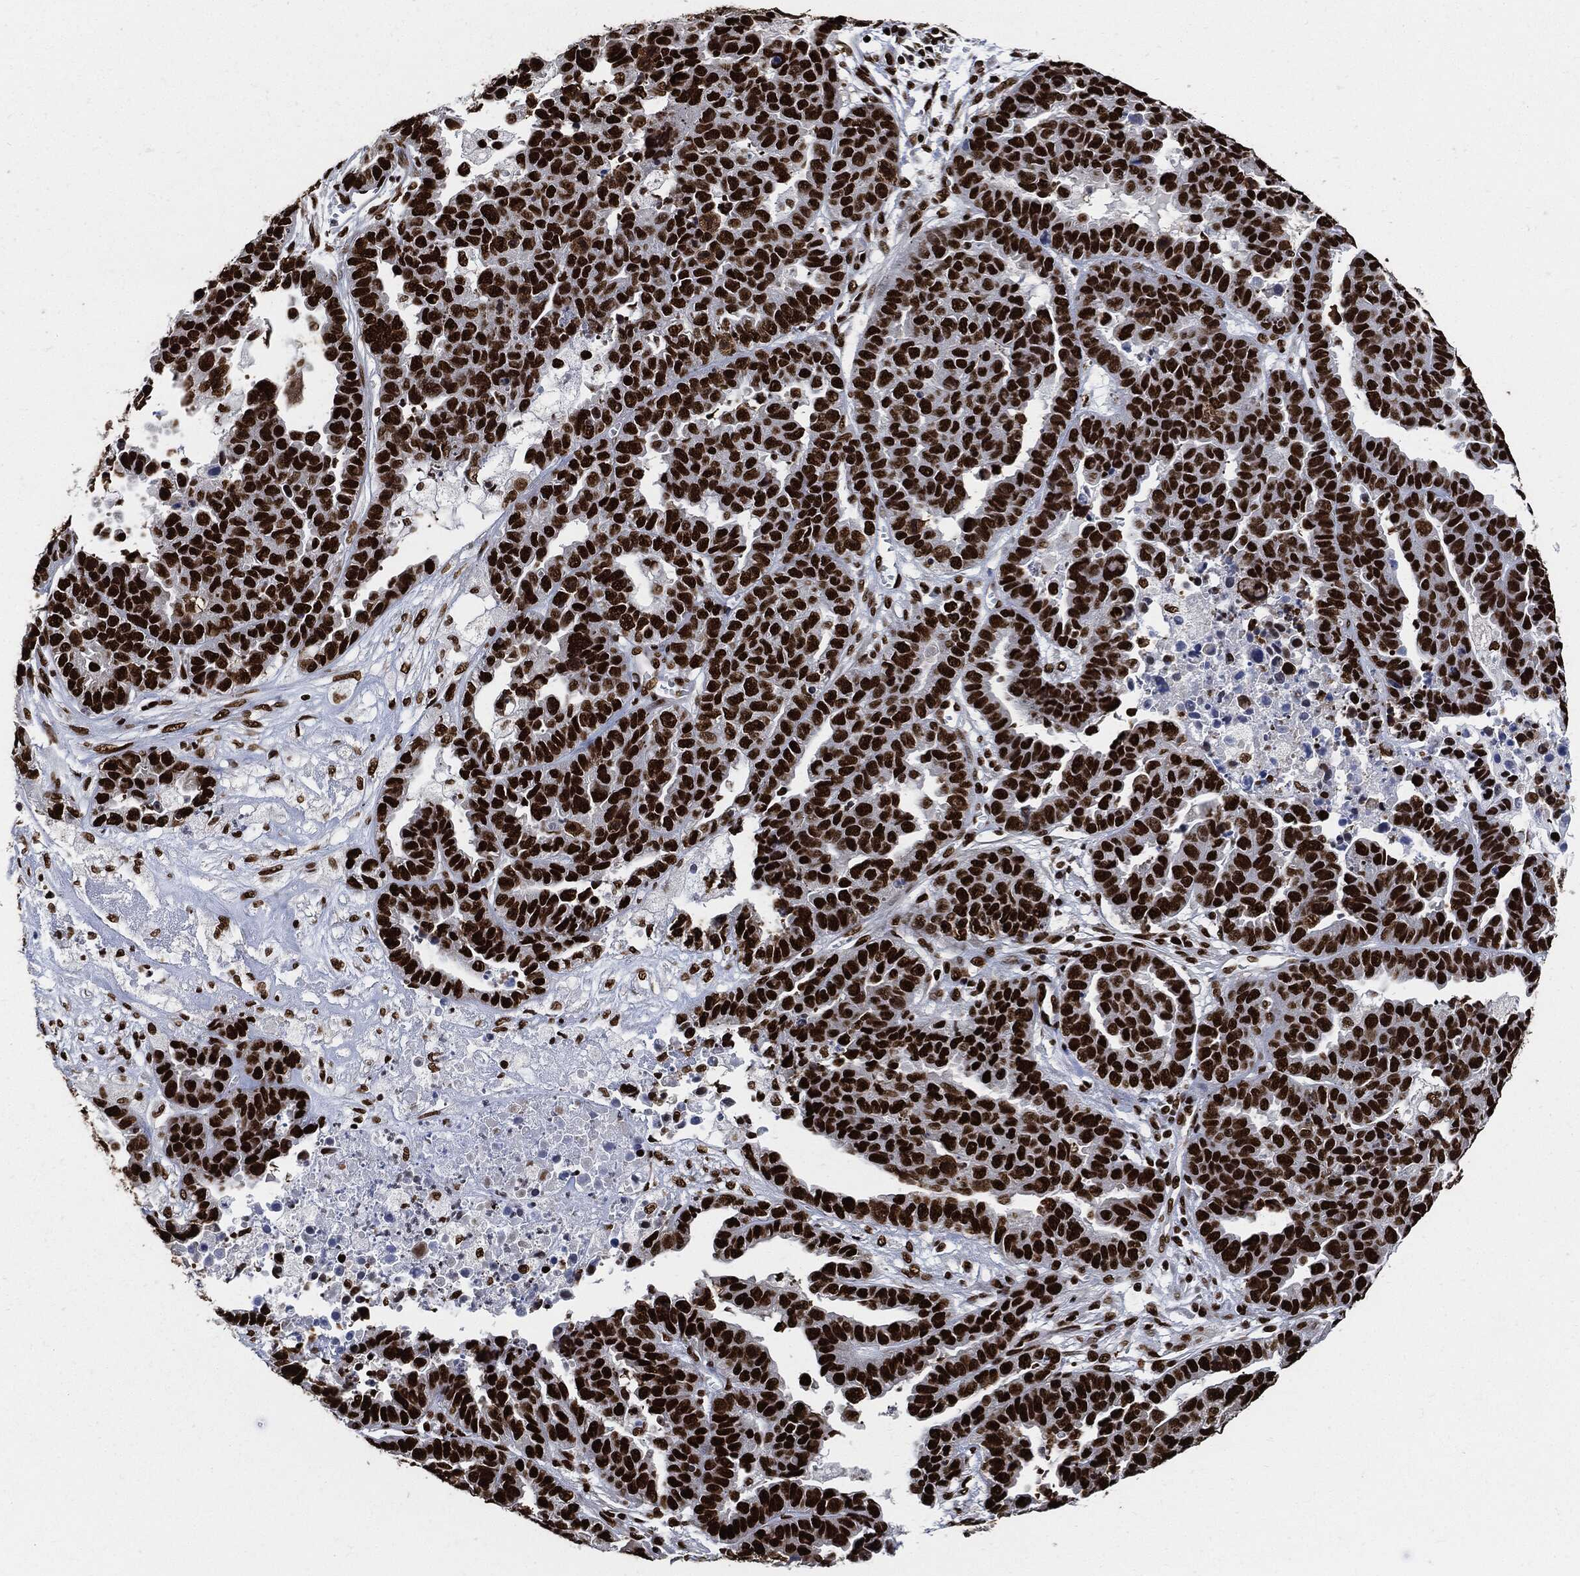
{"staining": {"intensity": "strong", "quantity": ">75%", "location": "nuclear"}, "tissue": "ovarian cancer", "cell_type": "Tumor cells", "image_type": "cancer", "snomed": [{"axis": "morphology", "description": "Cystadenocarcinoma, serous, NOS"}, {"axis": "topography", "description": "Ovary"}], "caption": "The histopathology image shows immunohistochemical staining of ovarian cancer. There is strong nuclear staining is seen in about >75% of tumor cells.", "gene": "RECQL", "patient": {"sex": "female", "age": 87}}